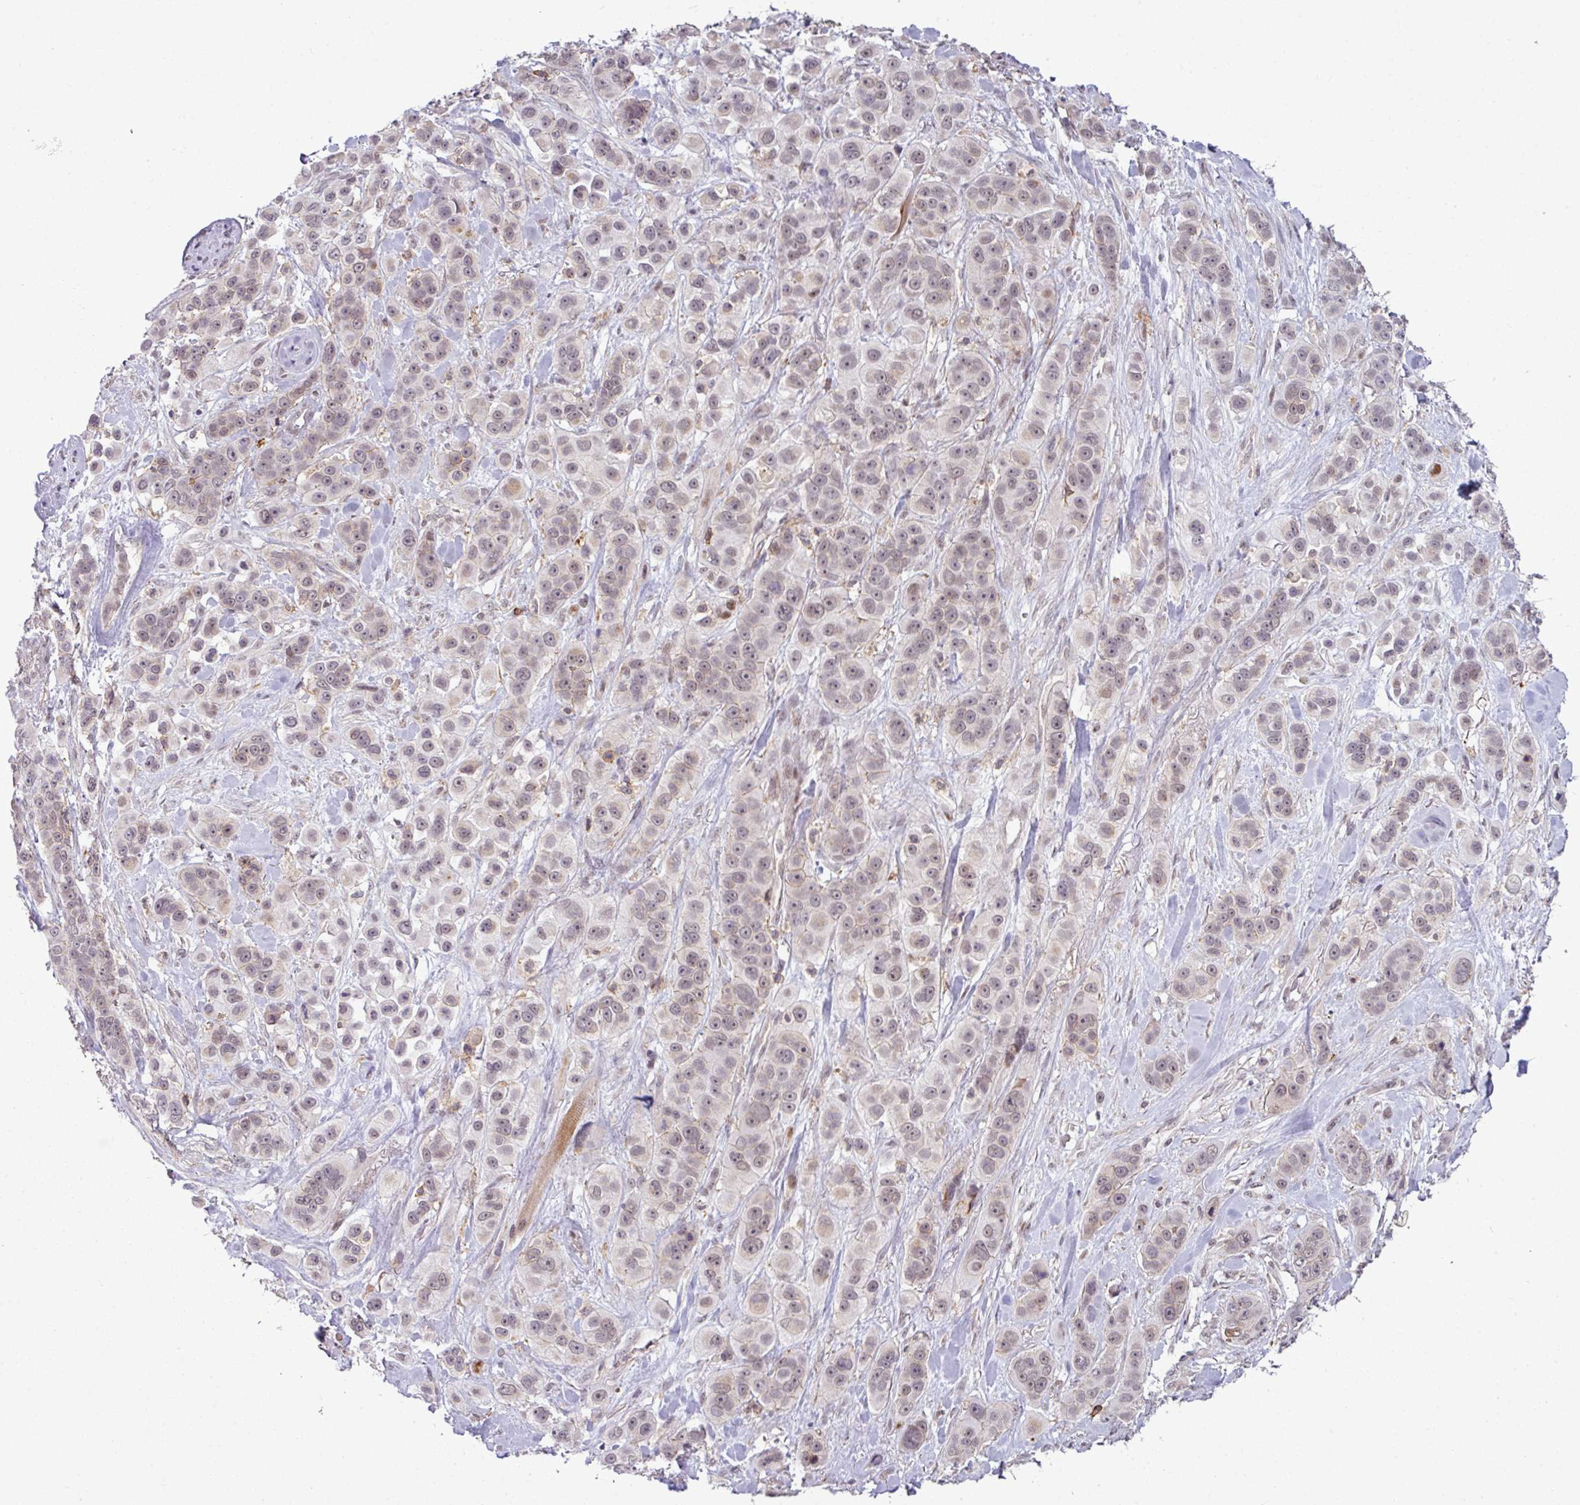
{"staining": {"intensity": "weak", "quantity": "<25%", "location": "cytoplasmic/membranous"}, "tissue": "skin cancer", "cell_type": "Tumor cells", "image_type": "cancer", "snomed": [{"axis": "morphology", "description": "Squamous cell carcinoma, NOS"}, {"axis": "topography", "description": "Skin"}], "caption": "IHC of squamous cell carcinoma (skin) reveals no expression in tumor cells.", "gene": "ZC2HC1C", "patient": {"sex": "male", "age": 67}}